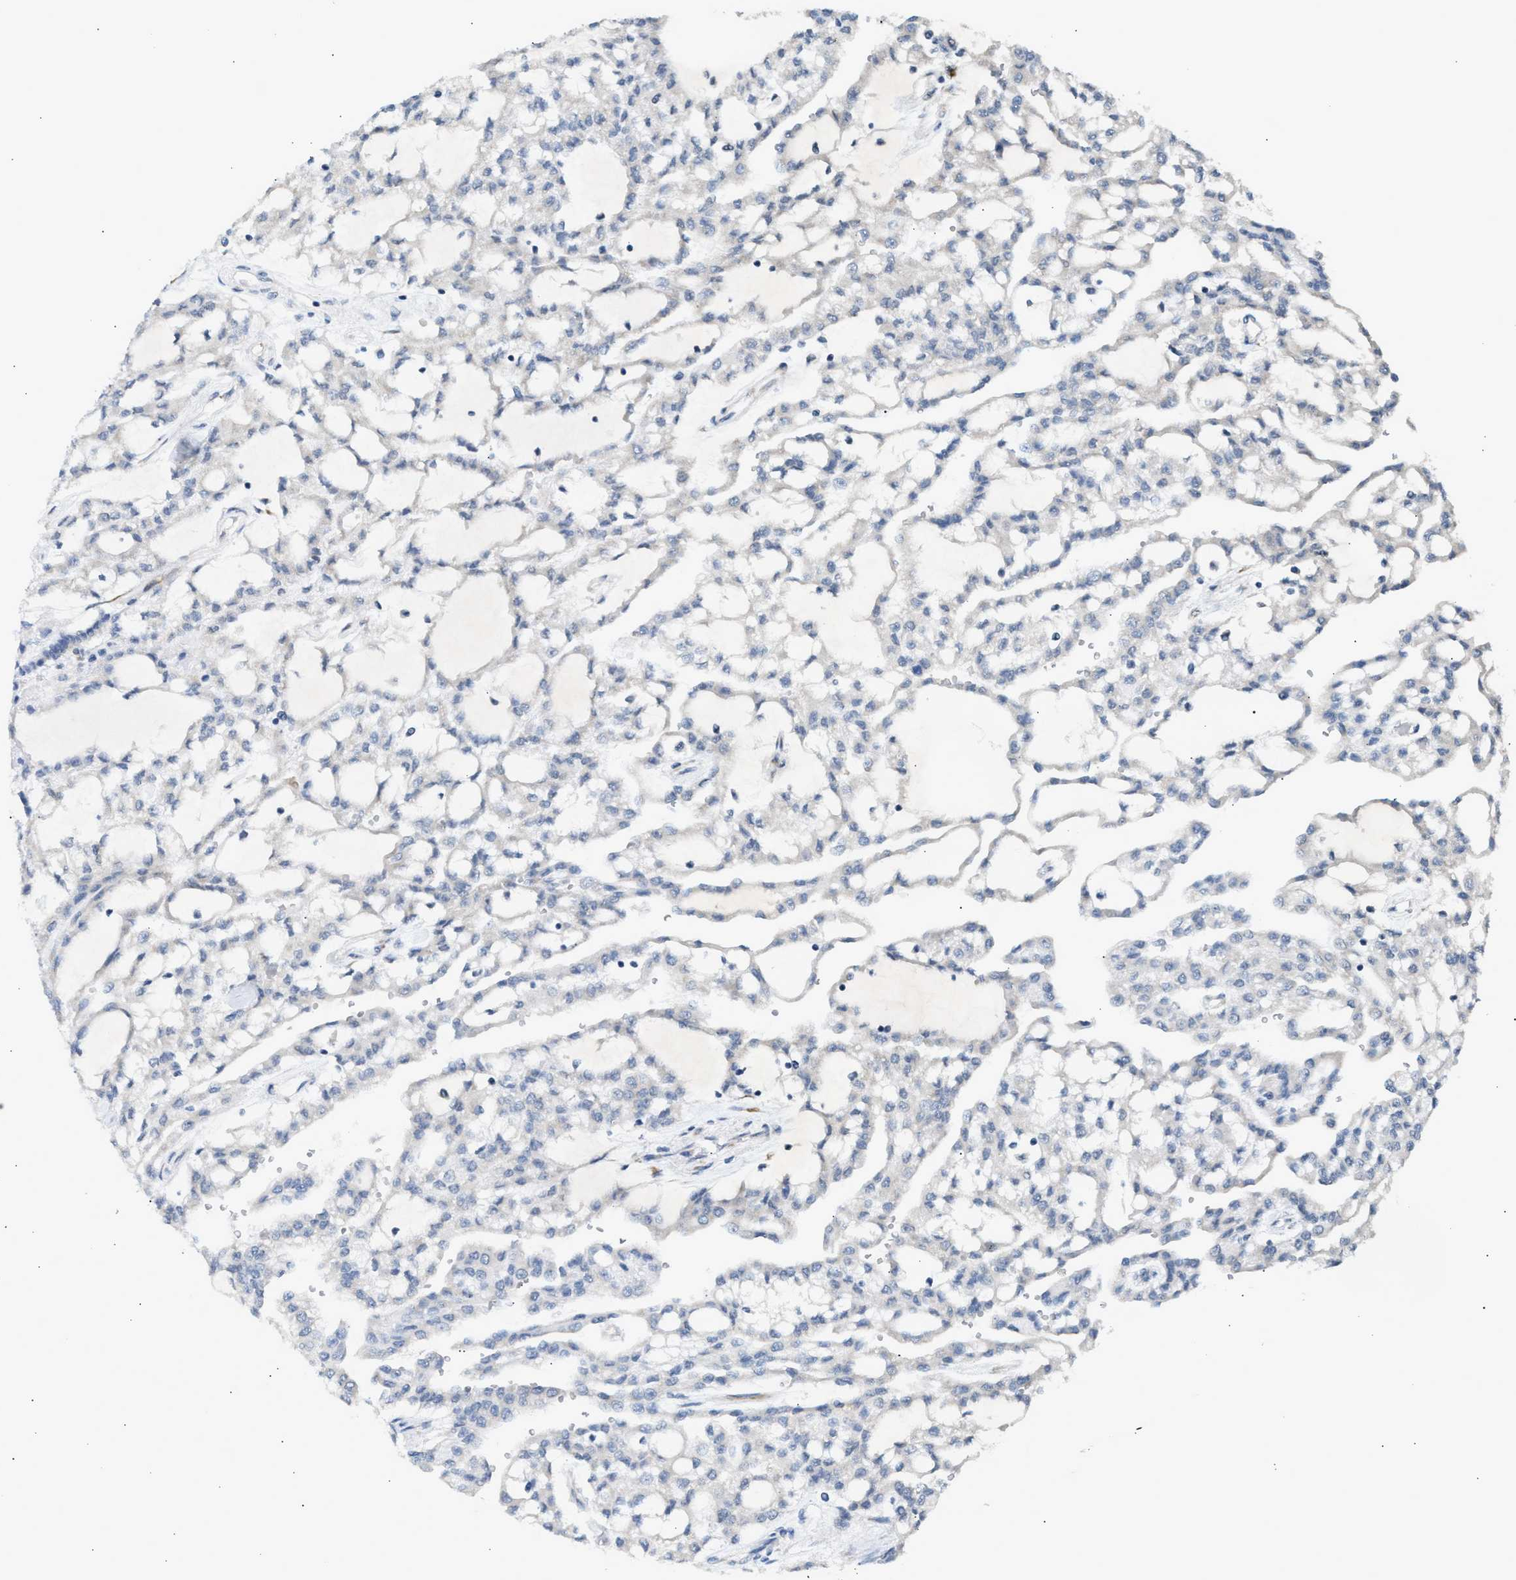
{"staining": {"intensity": "negative", "quantity": "none", "location": "none"}, "tissue": "renal cancer", "cell_type": "Tumor cells", "image_type": "cancer", "snomed": [{"axis": "morphology", "description": "Adenocarcinoma, NOS"}, {"axis": "topography", "description": "Kidney"}], "caption": "Renal cancer (adenocarcinoma) stained for a protein using IHC shows no positivity tumor cells.", "gene": "KCNC2", "patient": {"sex": "male", "age": 63}}